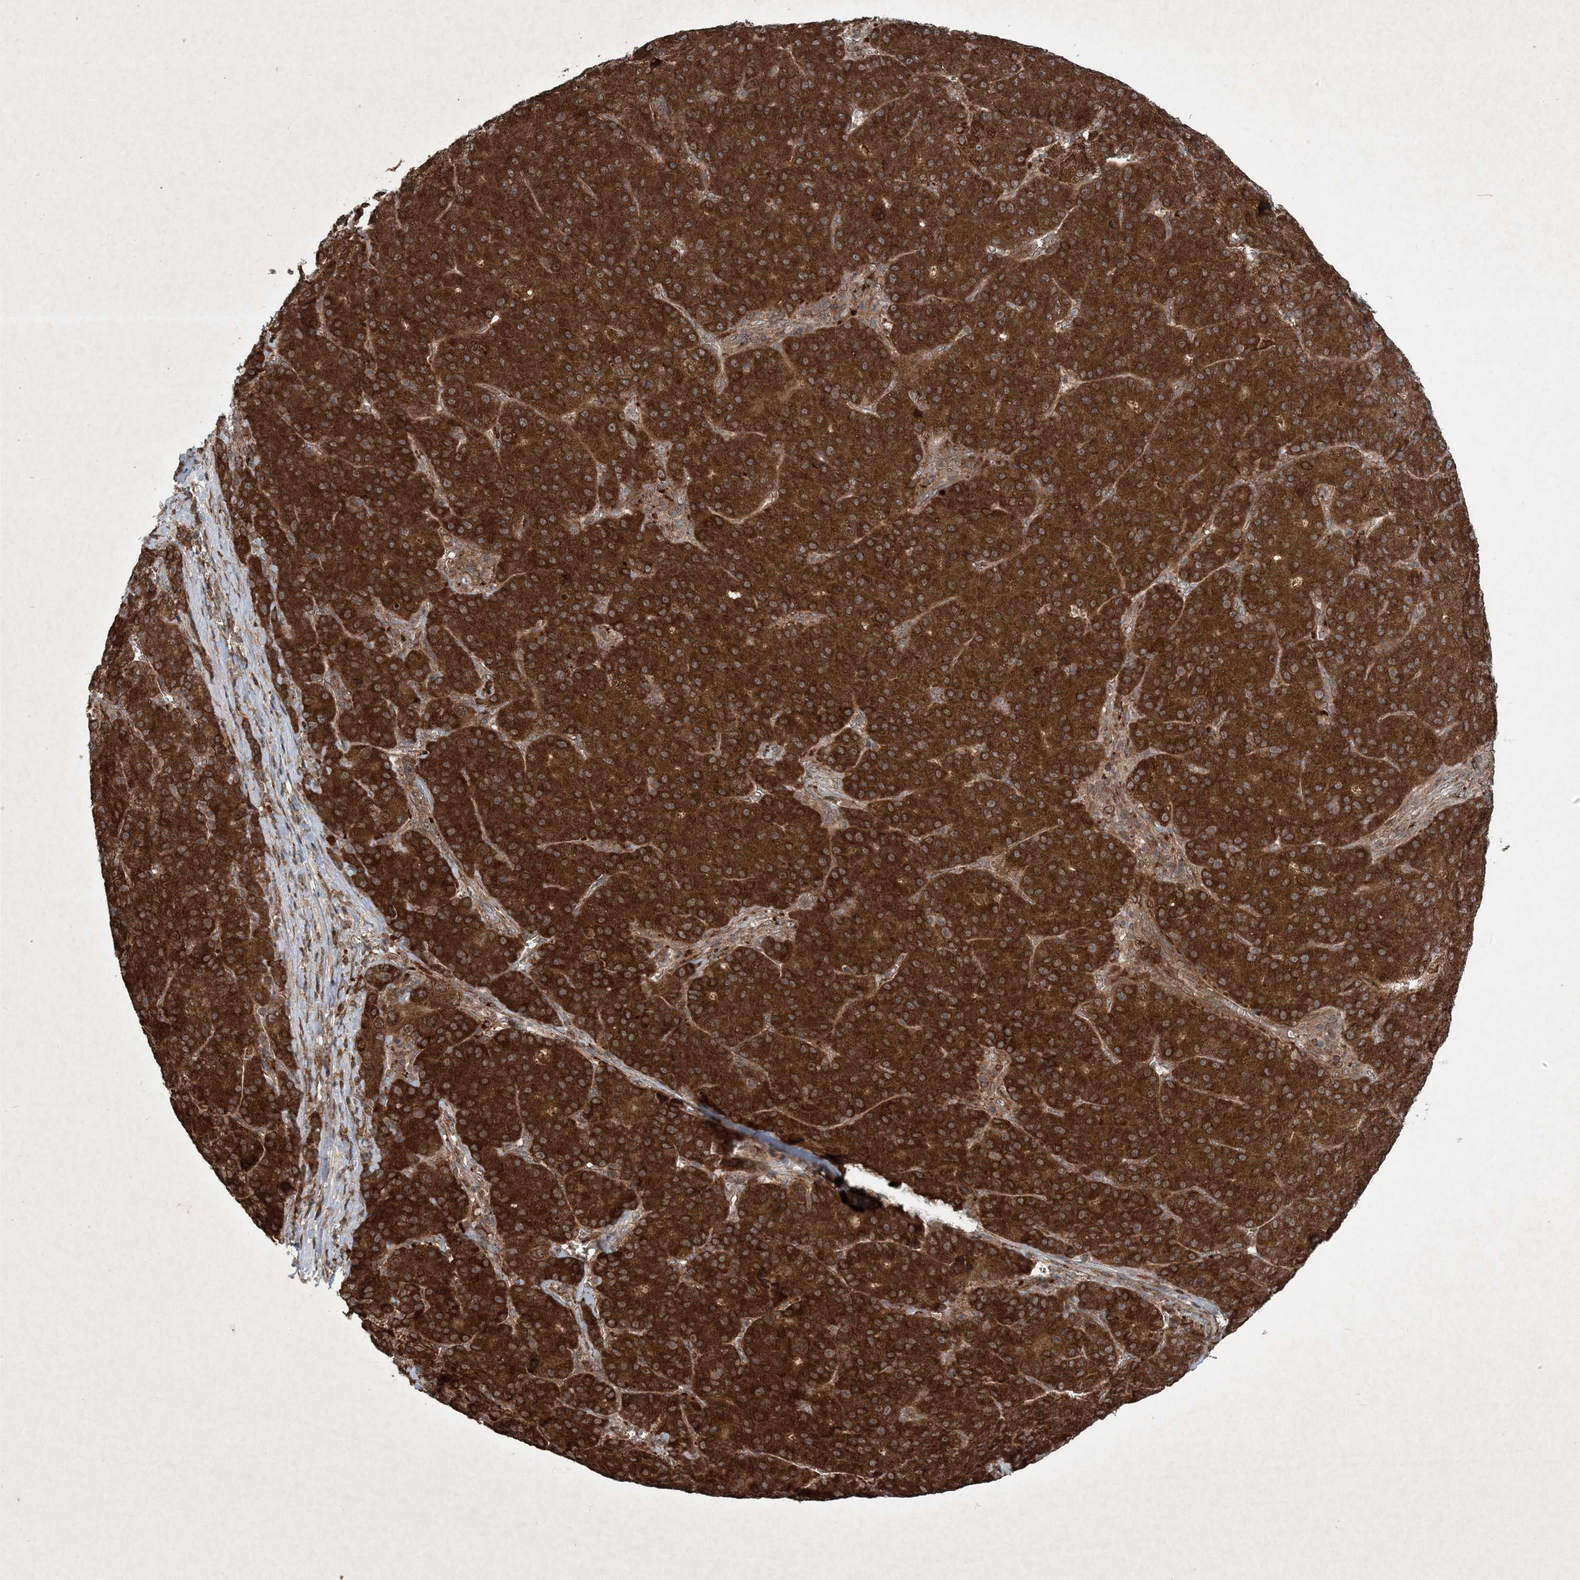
{"staining": {"intensity": "strong", "quantity": ">75%", "location": "cytoplasmic/membranous"}, "tissue": "liver cancer", "cell_type": "Tumor cells", "image_type": "cancer", "snomed": [{"axis": "morphology", "description": "Carcinoma, Hepatocellular, NOS"}, {"axis": "topography", "description": "Liver"}], "caption": "DAB (3,3'-diaminobenzidine) immunohistochemical staining of human liver hepatocellular carcinoma exhibits strong cytoplasmic/membranous protein staining in about >75% of tumor cells.", "gene": "GNG5", "patient": {"sex": "male", "age": 65}}